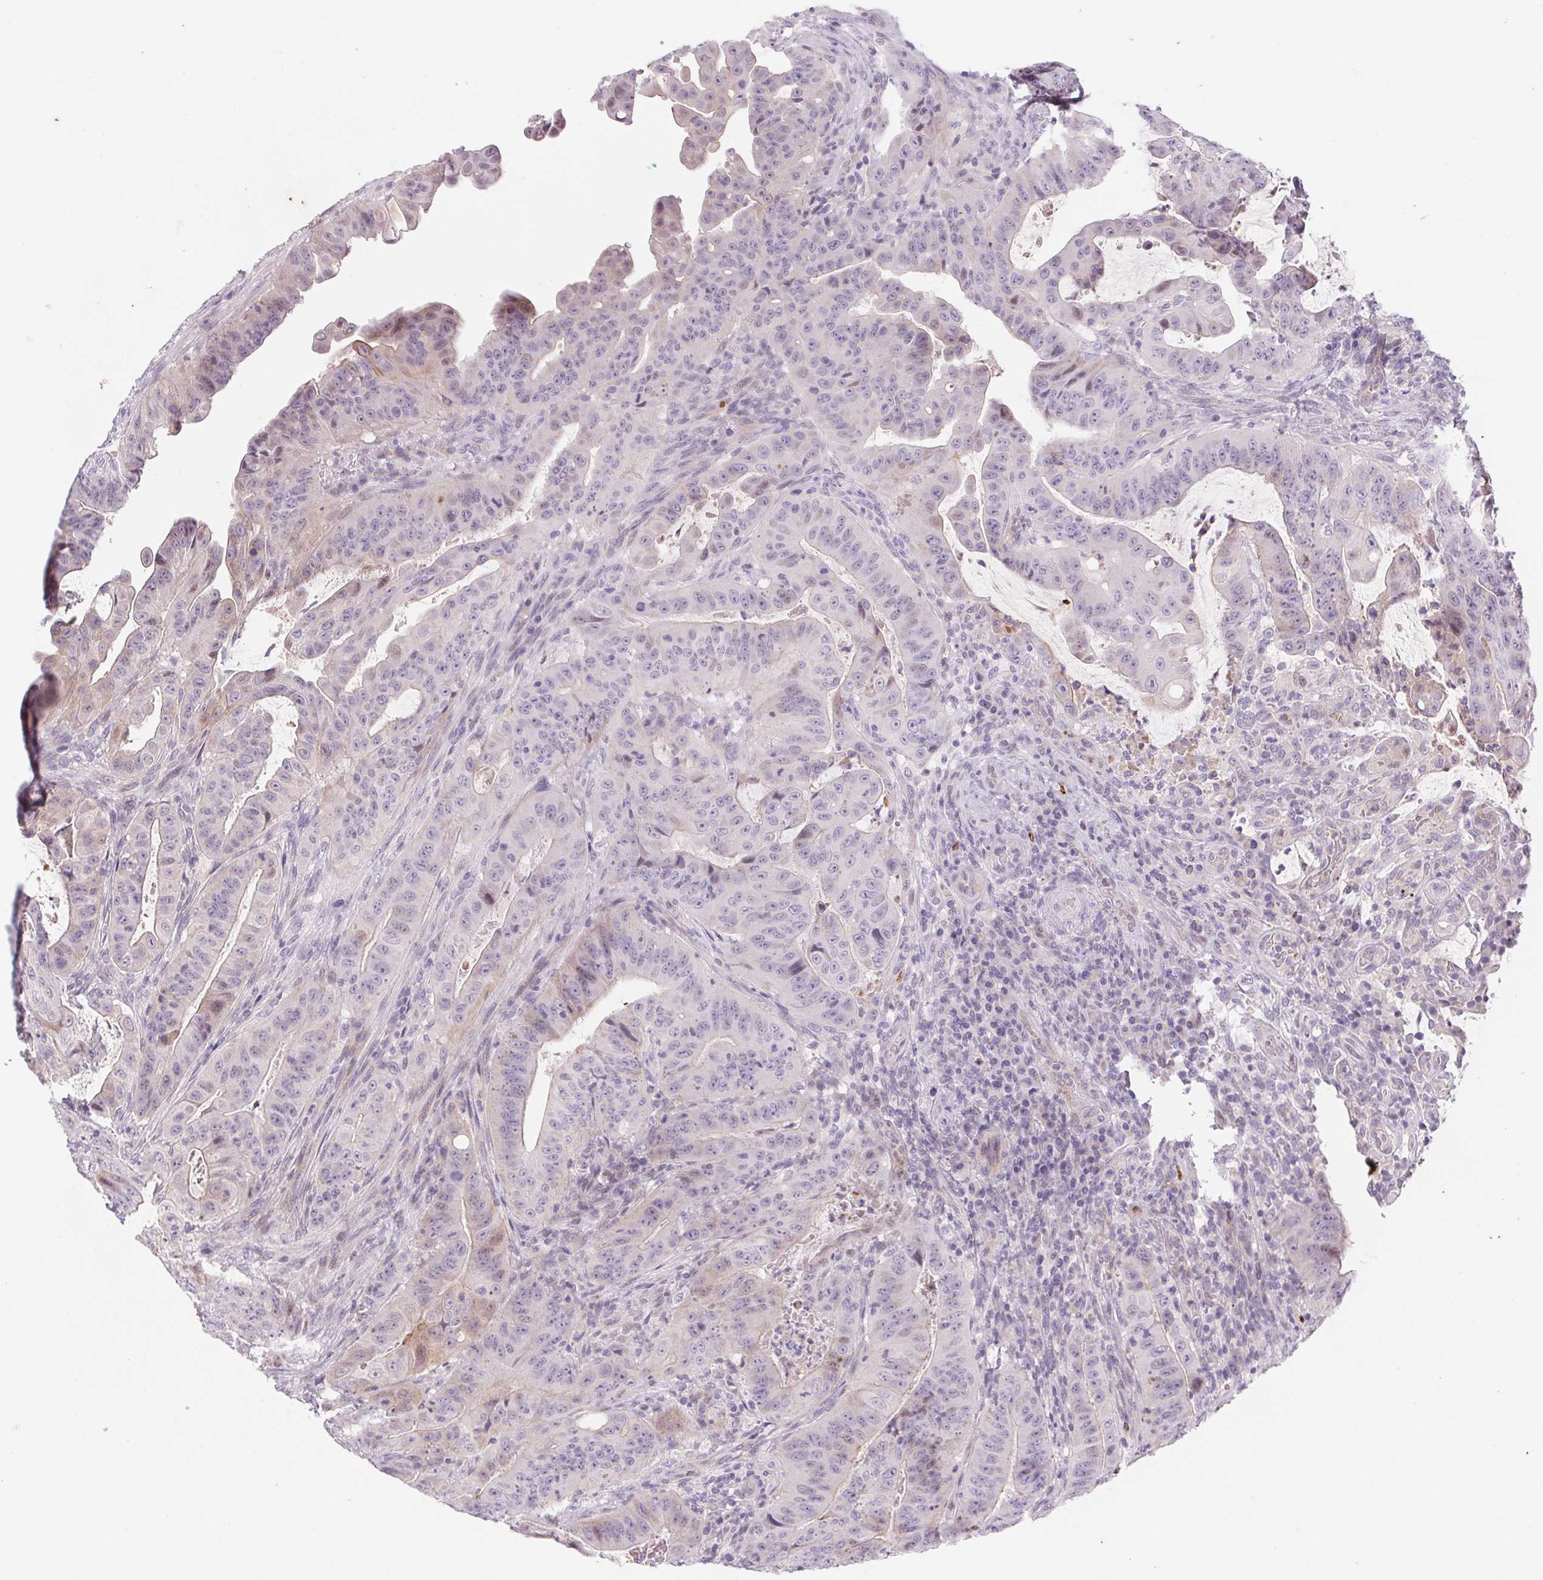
{"staining": {"intensity": "weak", "quantity": "<25%", "location": "nuclear"}, "tissue": "colorectal cancer", "cell_type": "Tumor cells", "image_type": "cancer", "snomed": [{"axis": "morphology", "description": "Adenocarcinoma, NOS"}, {"axis": "topography", "description": "Colon"}], "caption": "A high-resolution photomicrograph shows IHC staining of adenocarcinoma (colorectal), which demonstrates no significant positivity in tumor cells.", "gene": "KRT1", "patient": {"sex": "male", "age": 33}}